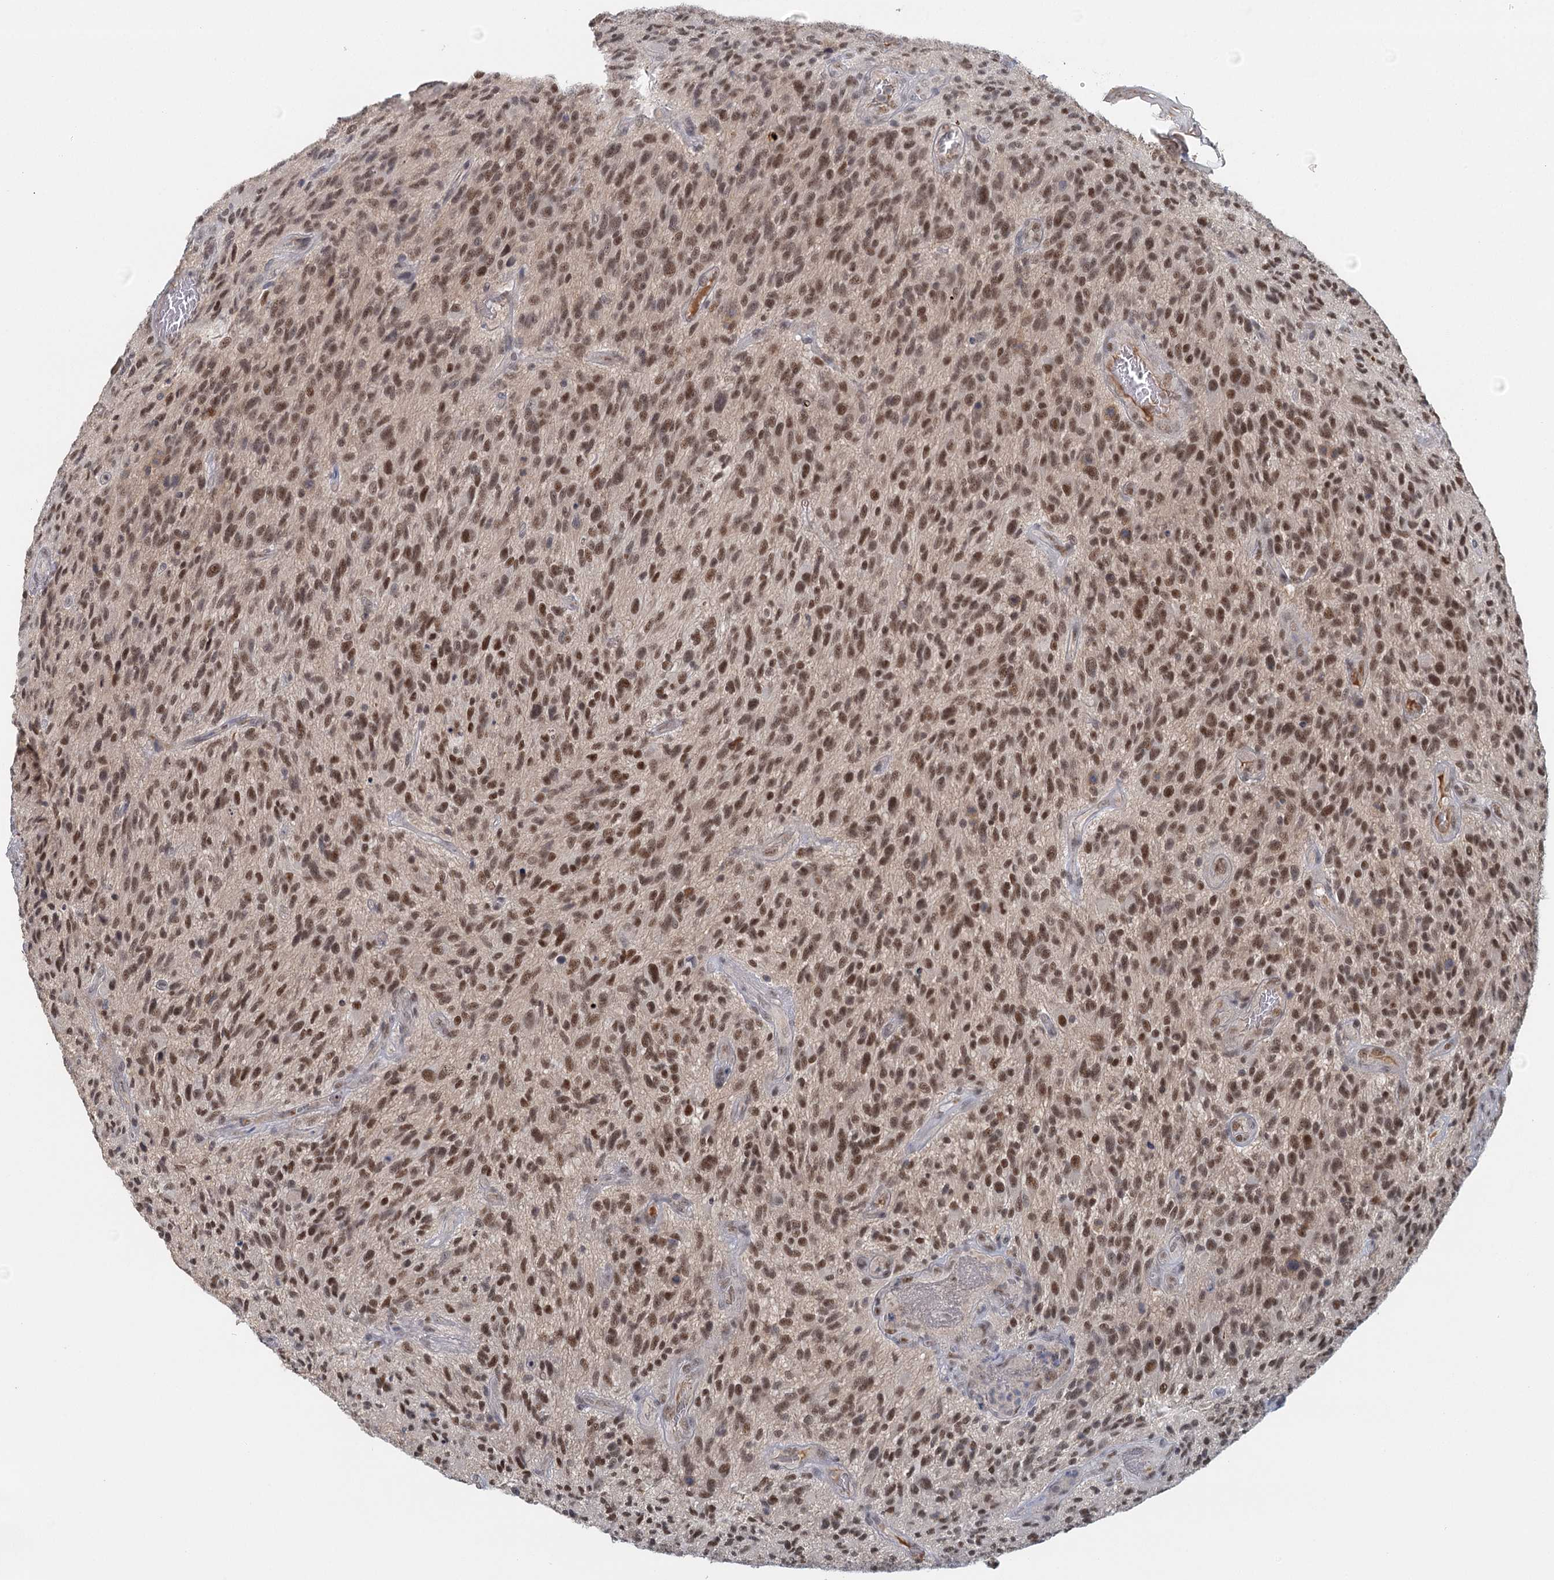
{"staining": {"intensity": "moderate", "quantity": ">75%", "location": "nuclear"}, "tissue": "glioma", "cell_type": "Tumor cells", "image_type": "cancer", "snomed": [{"axis": "morphology", "description": "Glioma, malignant, High grade"}, {"axis": "topography", "description": "Brain"}], "caption": "Human glioma stained with a protein marker displays moderate staining in tumor cells.", "gene": "GPATCH11", "patient": {"sex": "male", "age": 47}}